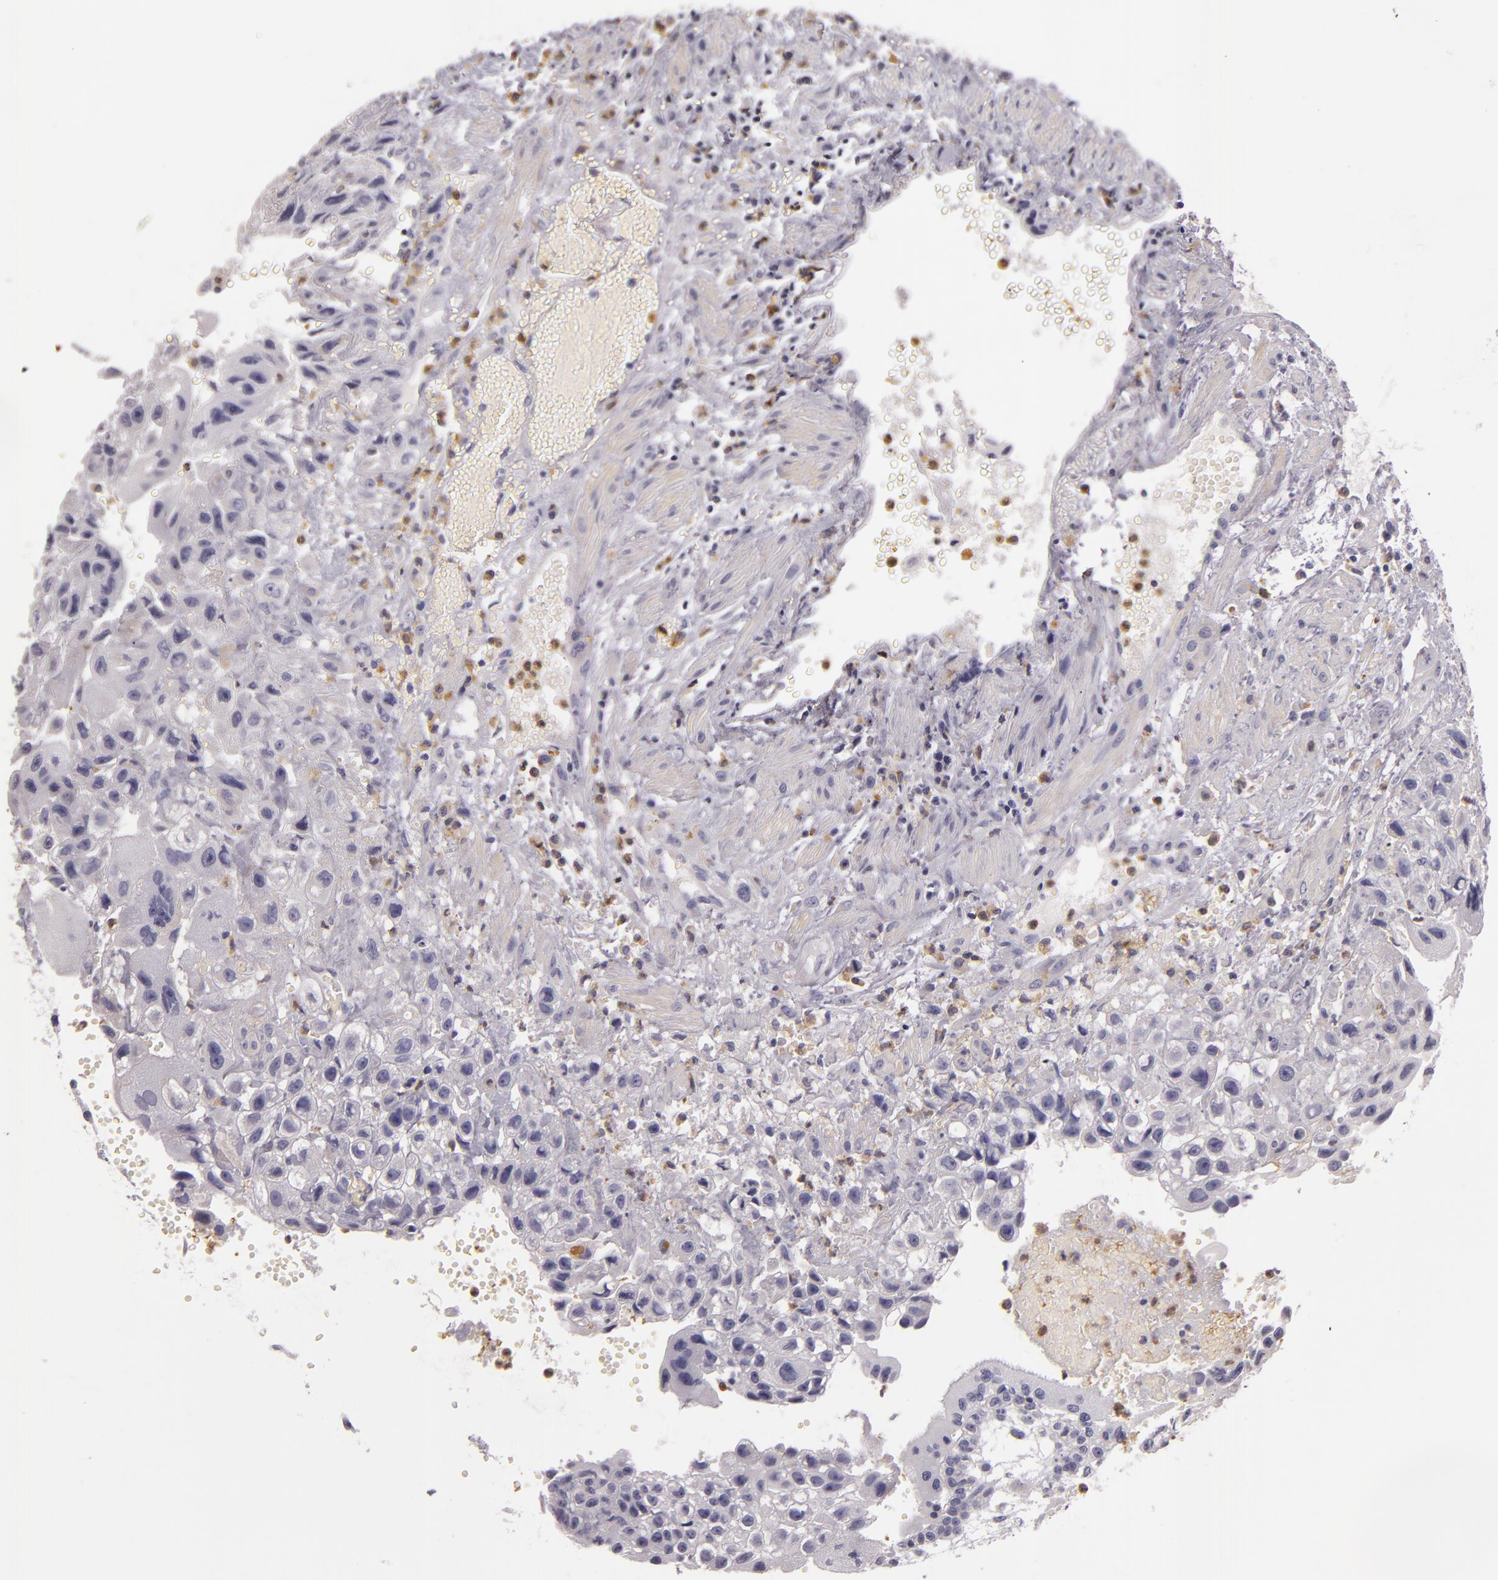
{"staining": {"intensity": "negative", "quantity": "none", "location": "none"}, "tissue": "placenta", "cell_type": "Decidual cells", "image_type": "normal", "snomed": [{"axis": "morphology", "description": "Normal tissue, NOS"}, {"axis": "topography", "description": "Placenta"}], "caption": "This is a image of immunohistochemistry (IHC) staining of benign placenta, which shows no expression in decidual cells. The staining was performed using DAB to visualize the protein expression in brown, while the nuclei were stained in blue with hematoxylin (Magnification: 20x).", "gene": "TLR8", "patient": {"sex": "female", "age": 34}}